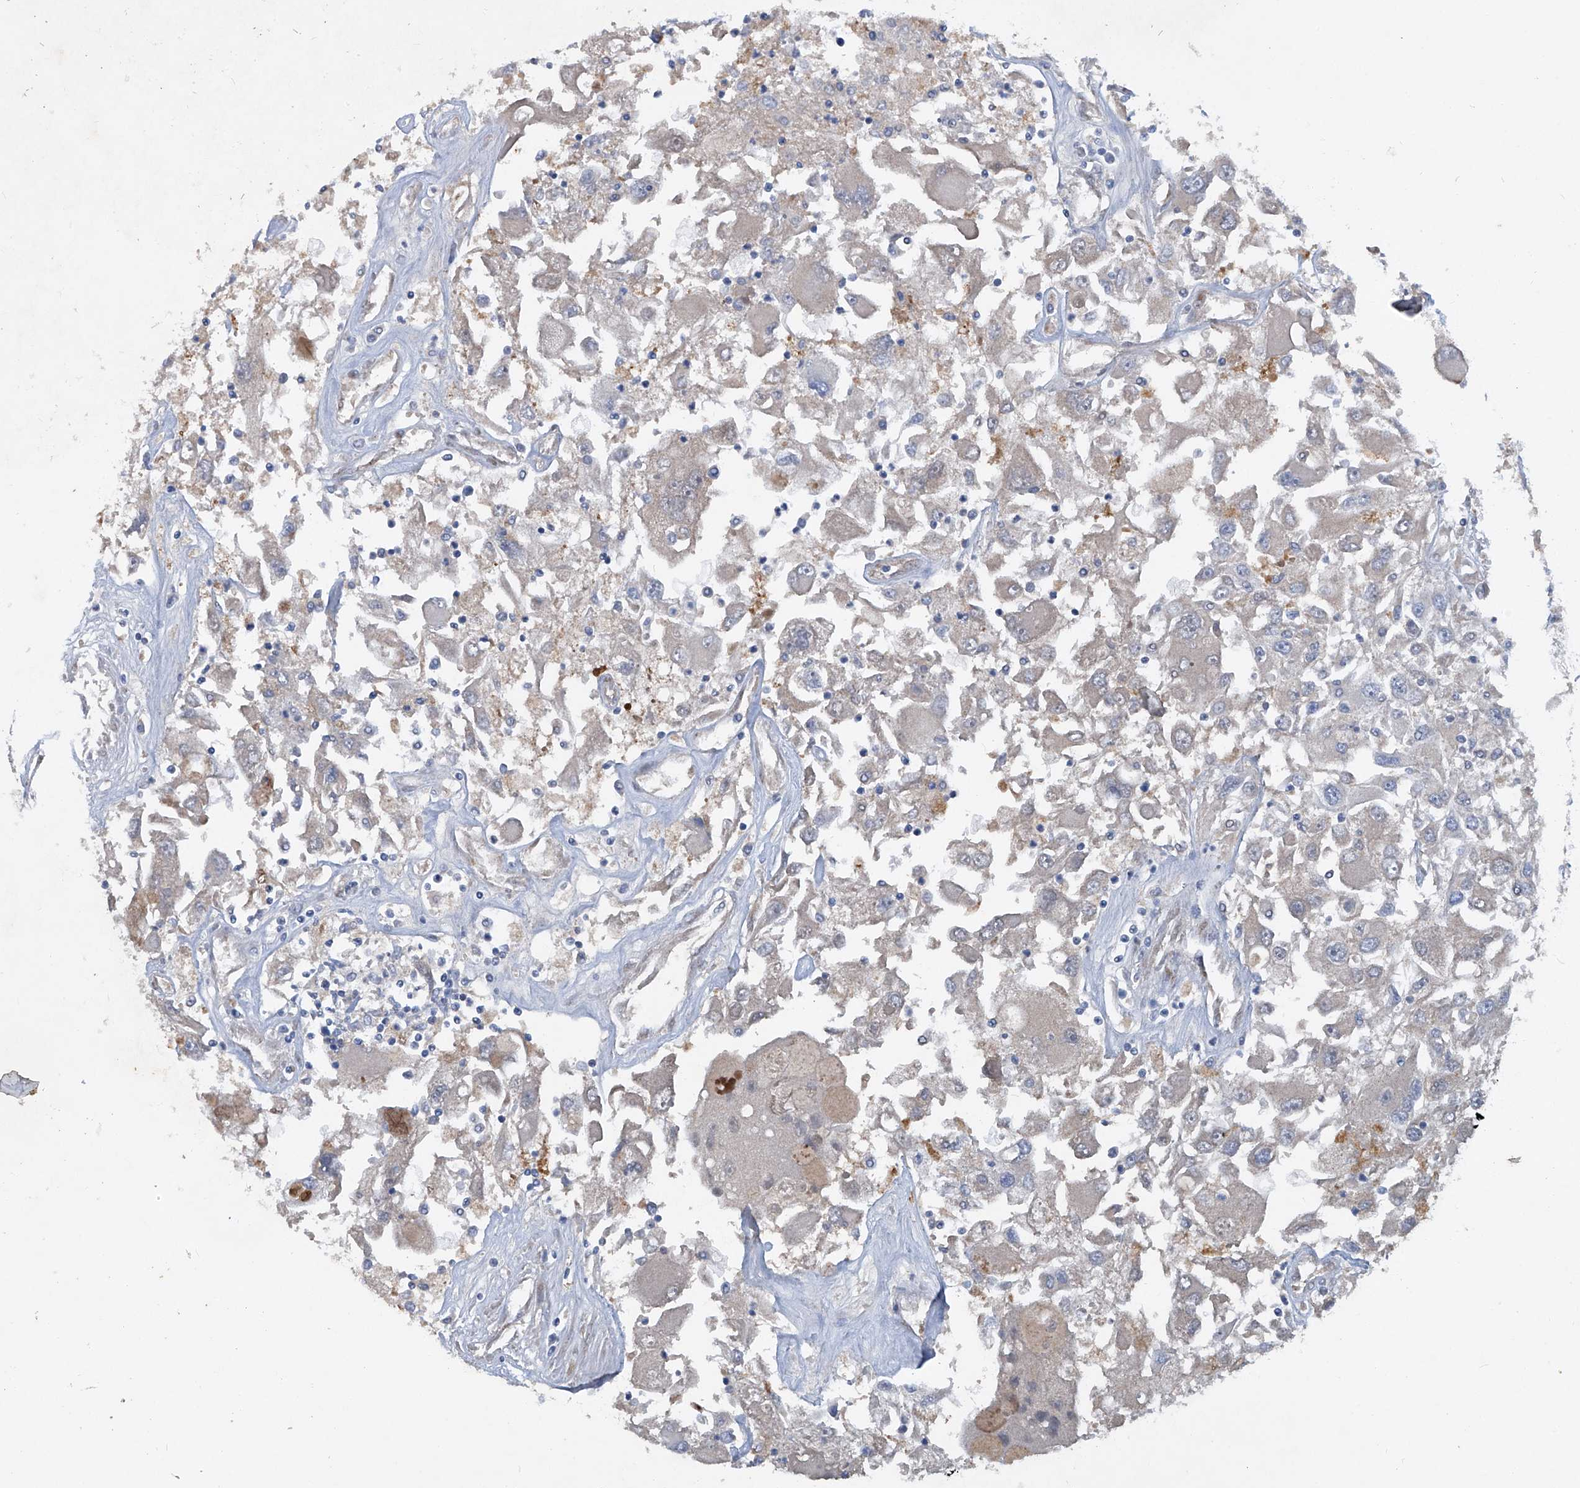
{"staining": {"intensity": "negative", "quantity": "none", "location": "none"}, "tissue": "renal cancer", "cell_type": "Tumor cells", "image_type": "cancer", "snomed": [{"axis": "morphology", "description": "Adenocarcinoma, NOS"}, {"axis": "topography", "description": "Kidney"}], "caption": "There is no significant positivity in tumor cells of adenocarcinoma (renal).", "gene": "PCSK5", "patient": {"sex": "female", "age": 52}}